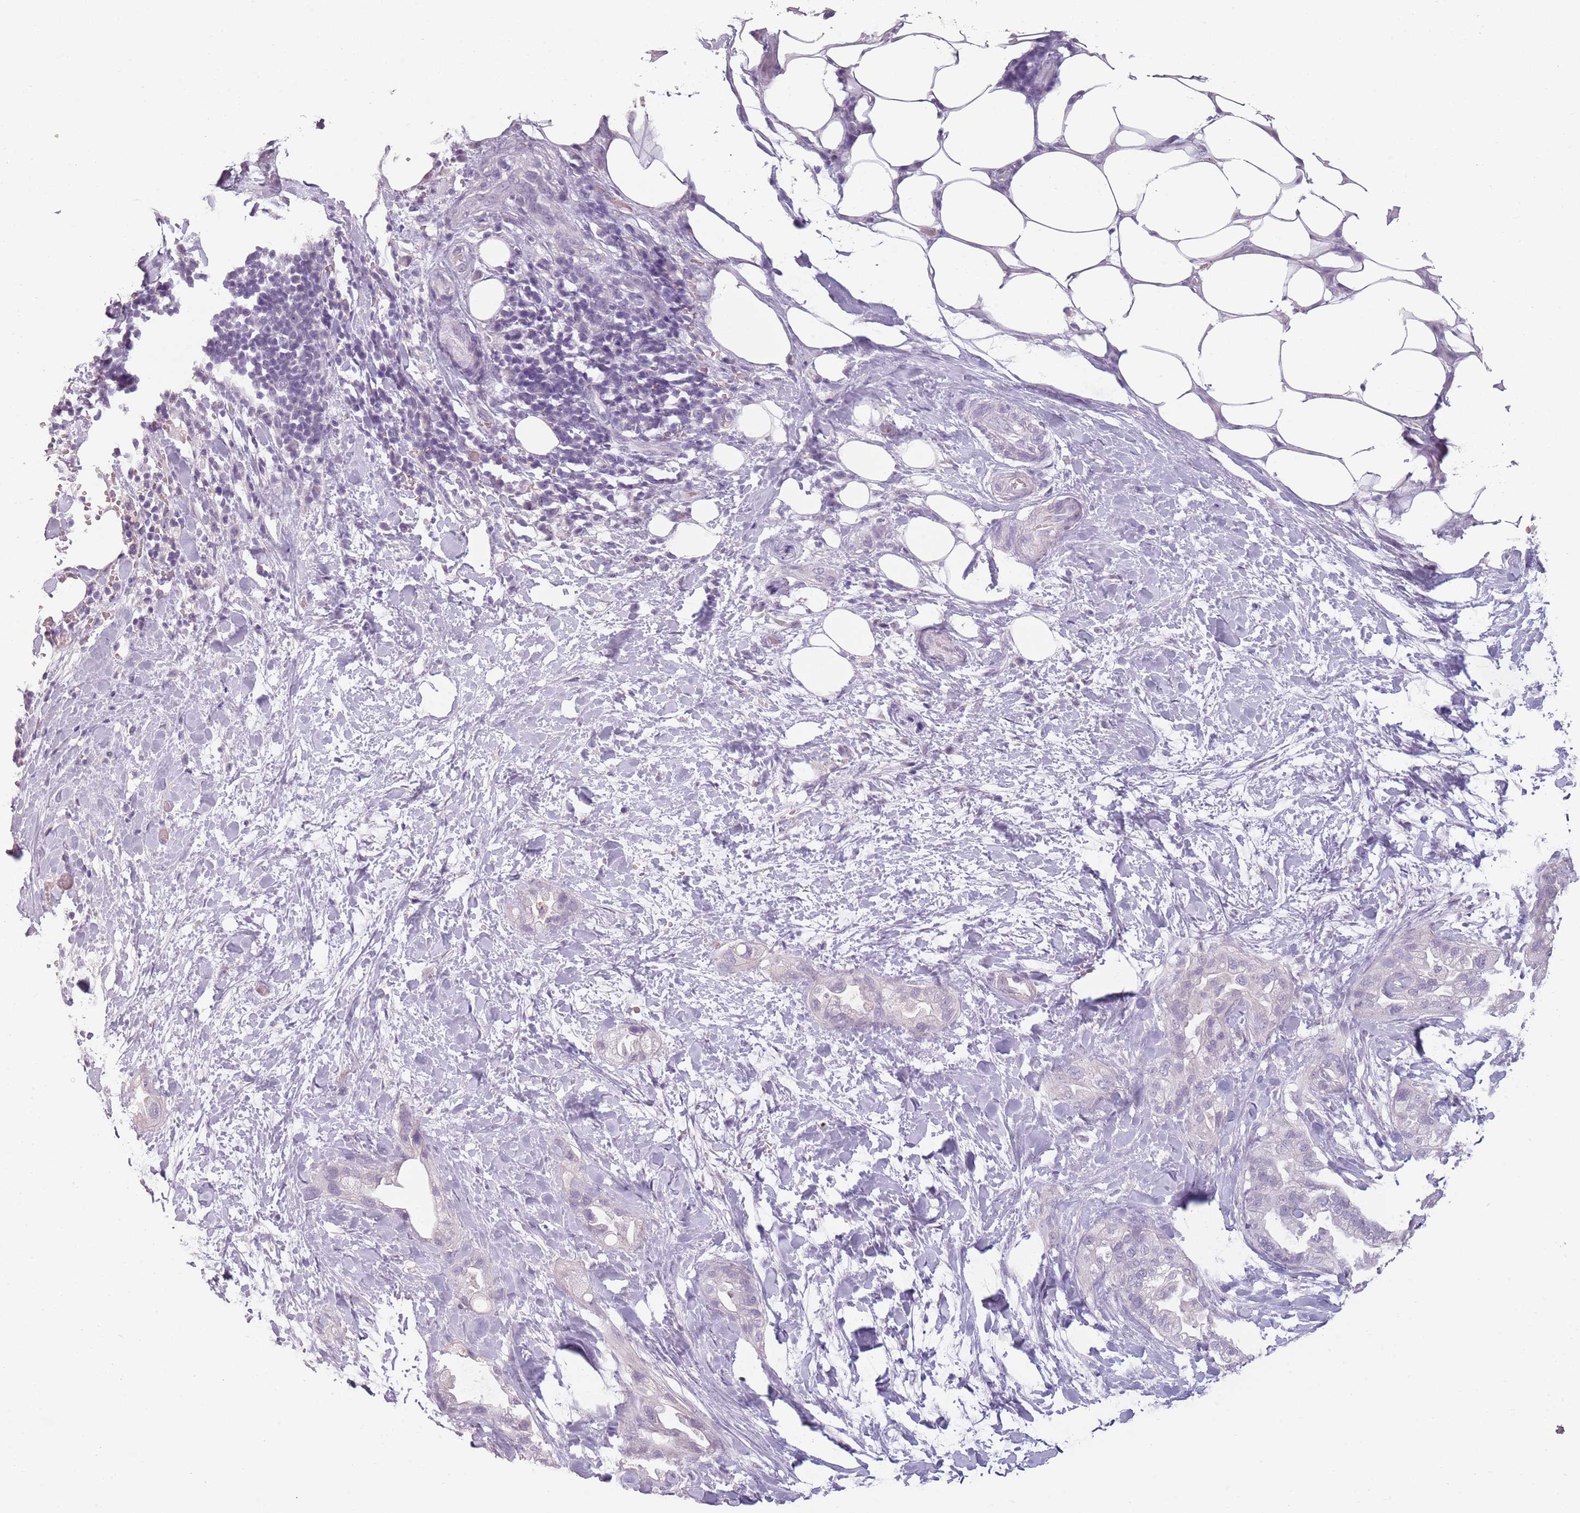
{"staining": {"intensity": "negative", "quantity": "none", "location": "none"}, "tissue": "pancreatic cancer", "cell_type": "Tumor cells", "image_type": "cancer", "snomed": [{"axis": "morphology", "description": "Adenocarcinoma, NOS"}, {"axis": "topography", "description": "Pancreas"}], "caption": "This photomicrograph is of pancreatic adenocarcinoma stained with immunohistochemistry to label a protein in brown with the nuclei are counter-stained blue. There is no positivity in tumor cells.", "gene": "PIEZO1", "patient": {"sex": "male", "age": 44}}